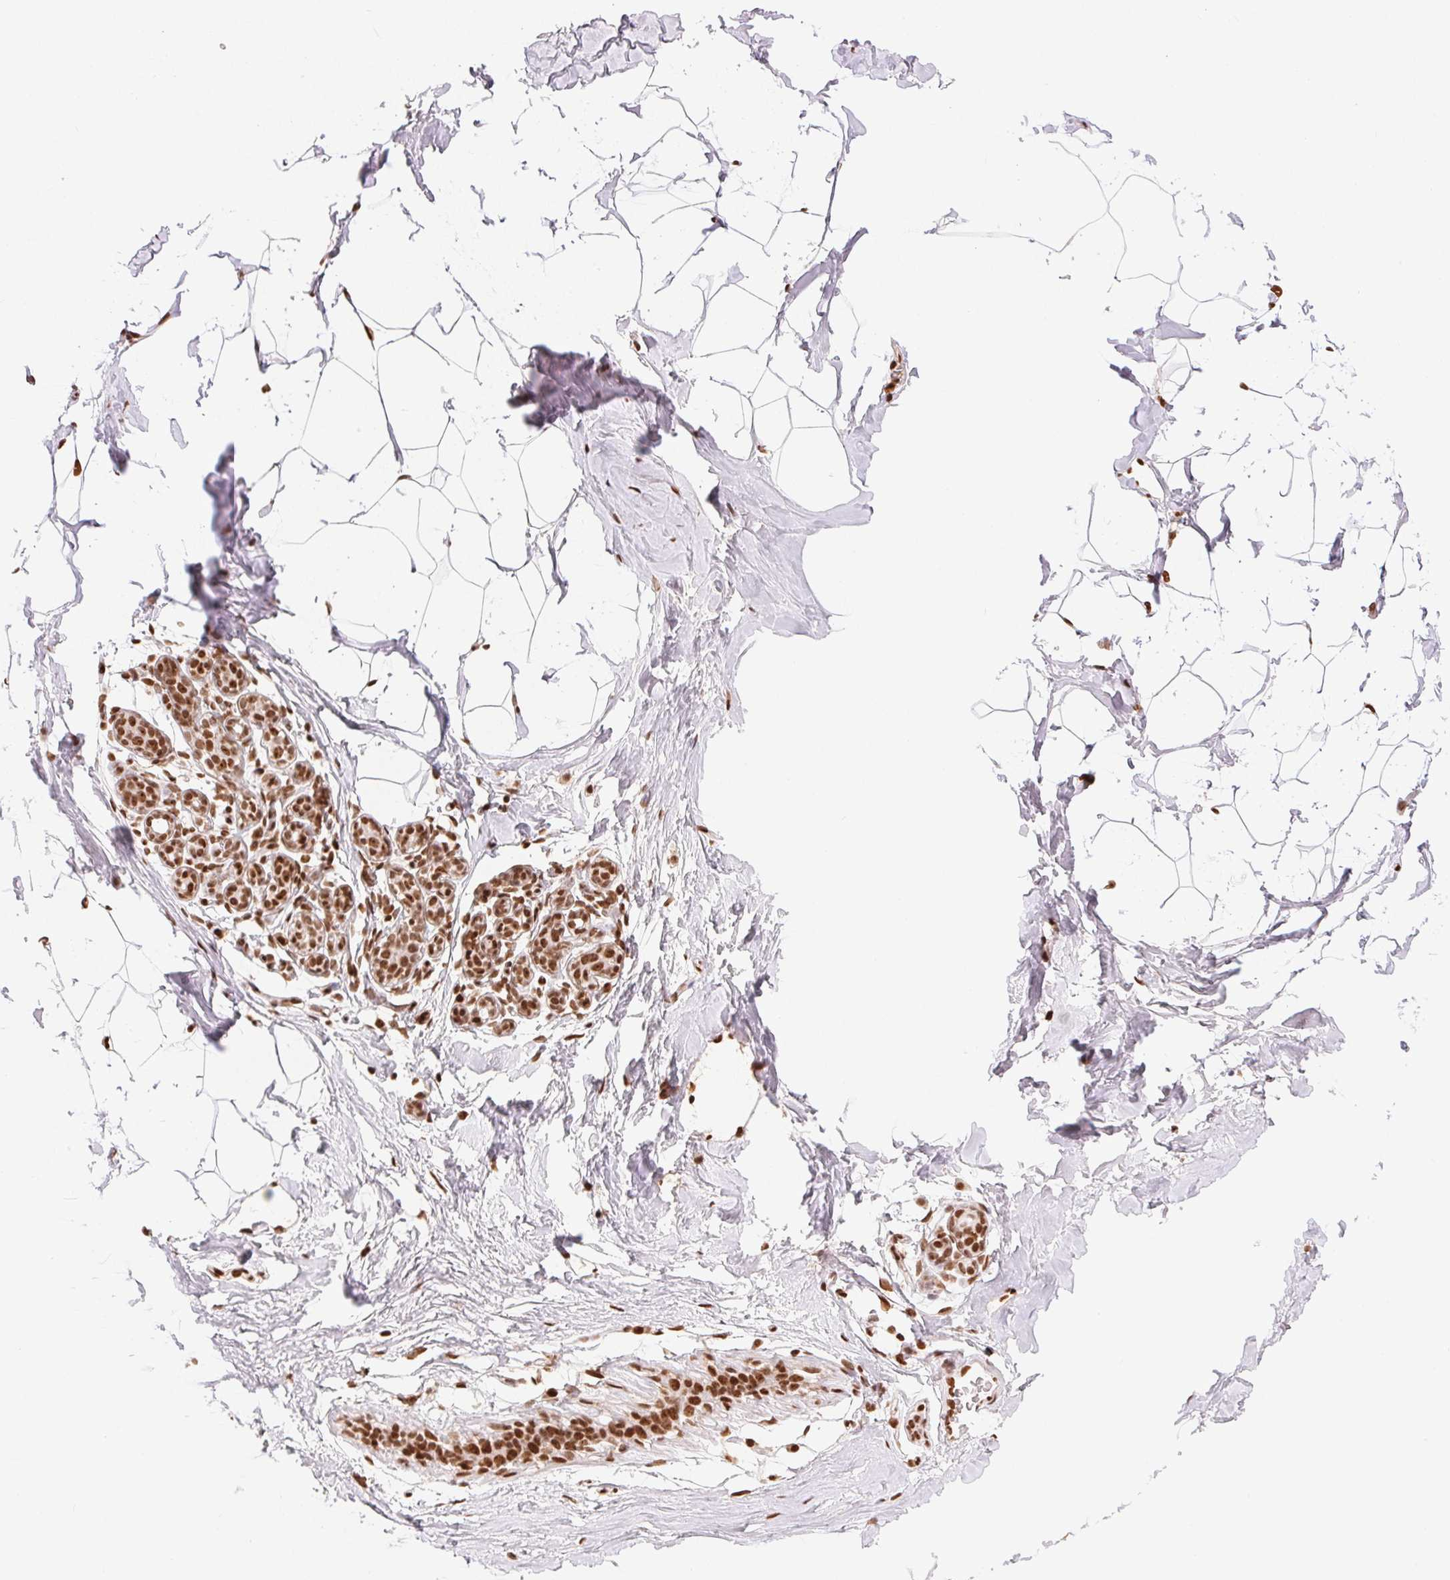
{"staining": {"intensity": "moderate", "quantity": ">75%", "location": "nuclear"}, "tissue": "breast", "cell_type": "Adipocytes", "image_type": "normal", "snomed": [{"axis": "morphology", "description": "Normal tissue, NOS"}, {"axis": "topography", "description": "Breast"}], "caption": "Immunohistochemical staining of benign human breast shows >75% levels of moderate nuclear protein positivity in approximately >75% of adipocytes.", "gene": "ZNF80", "patient": {"sex": "female", "age": 32}}